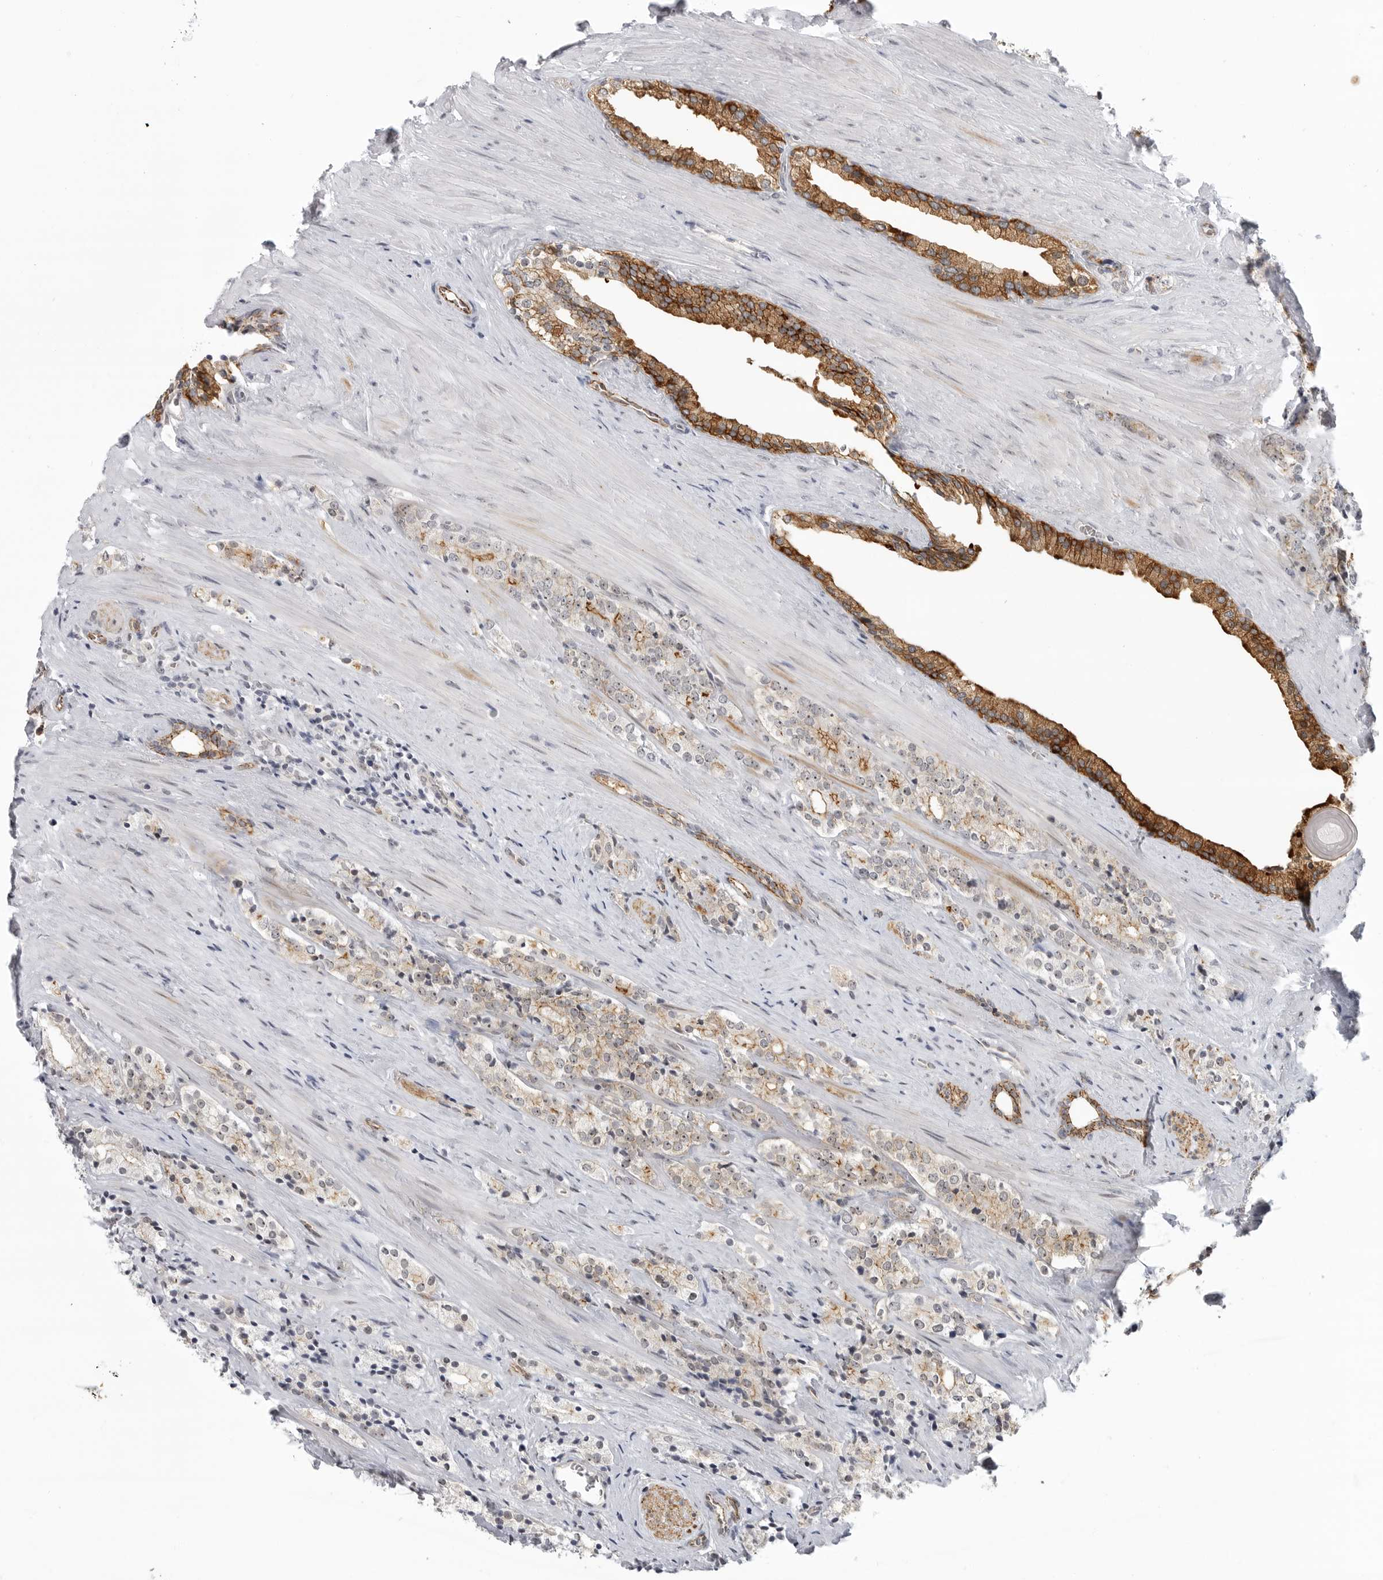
{"staining": {"intensity": "weak", "quantity": "<25%", "location": "cytoplasmic/membranous"}, "tissue": "prostate cancer", "cell_type": "Tumor cells", "image_type": "cancer", "snomed": [{"axis": "morphology", "description": "Adenocarcinoma, High grade"}, {"axis": "topography", "description": "Prostate"}], "caption": "Immunohistochemical staining of prostate cancer reveals no significant staining in tumor cells. (Brightfield microscopy of DAB (3,3'-diaminobenzidine) immunohistochemistry (IHC) at high magnification).", "gene": "CEP295NL", "patient": {"sex": "male", "age": 71}}